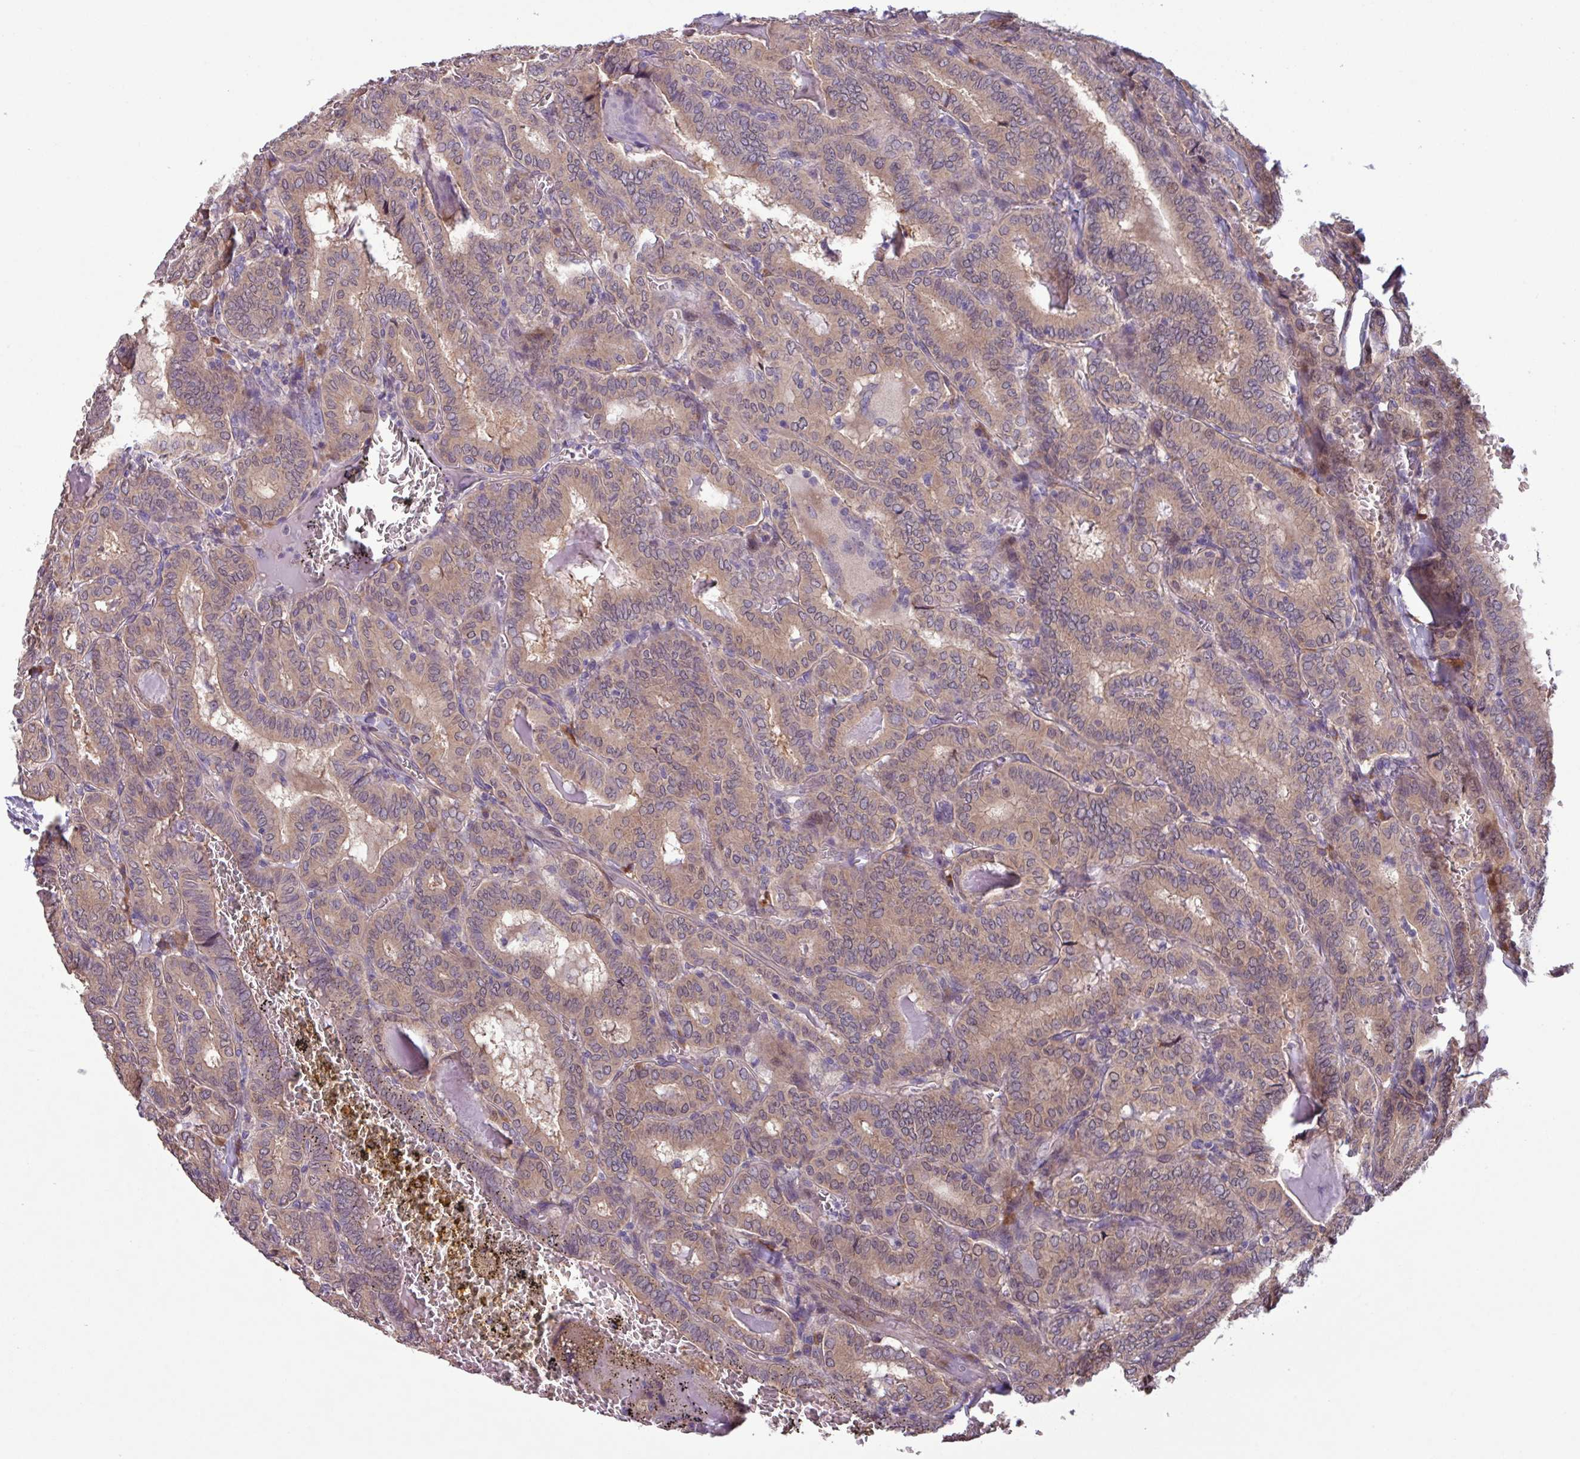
{"staining": {"intensity": "weak", "quantity": ">75%", "location": "cytoplasmic/membranous"}, "tissue": "thyroid cancer", "cell_type": "Tumor cells", "image_type": "cancer", "snomed": [{"axis": "morphology", "description": "Papillary adenocarcinoma, NOS"}, {"axis": "topography", "description": "Thyroid gland"}], "caption": "This is an image of immunohistochemistry staining of thyroid cancer, which shows weak positivity in the cytoplasmic/membranous of tumor cells.", "gene": "C20orf27", "patient": {"sex": "female", "age": 72}}